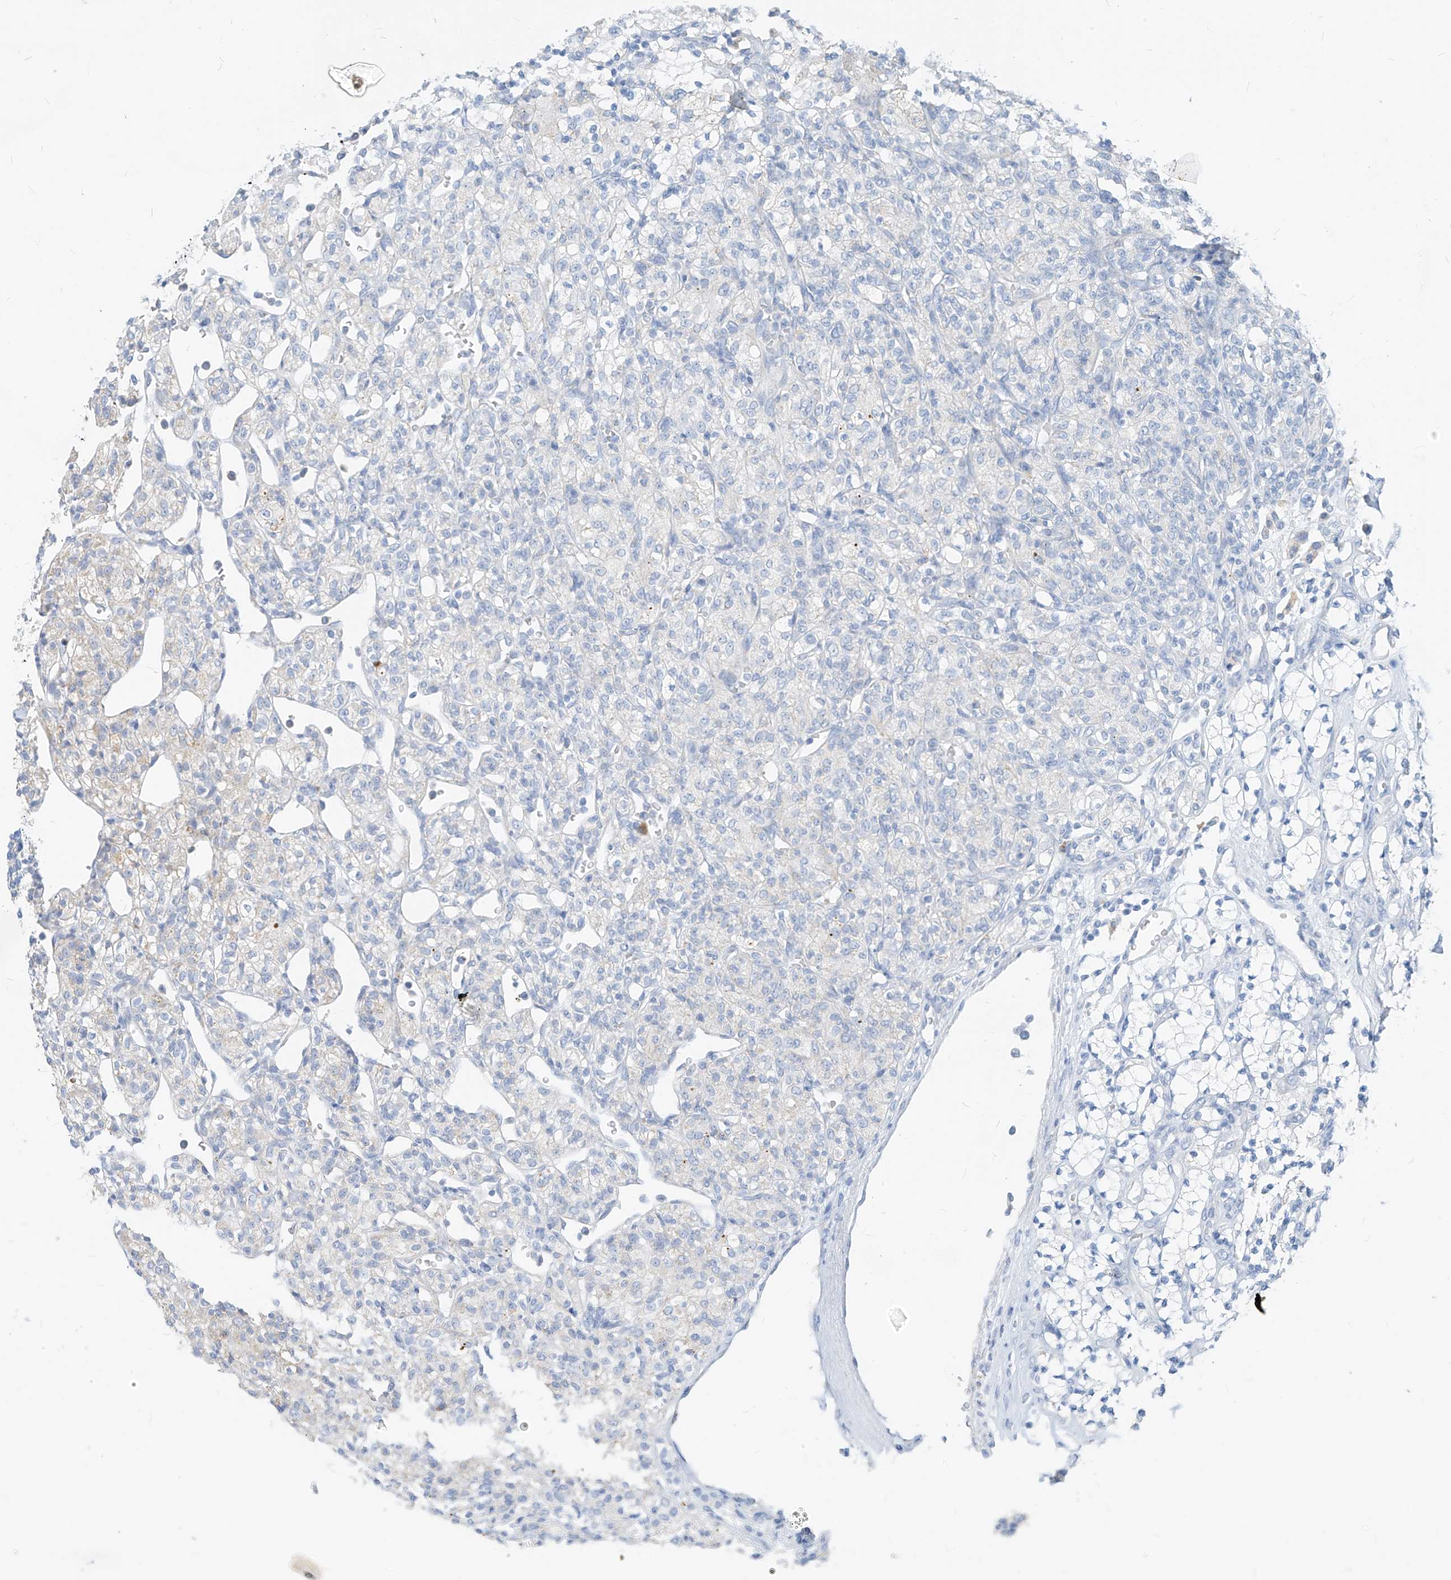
{"staining": {"intensity": "negative", "quantity": "none", "location": "none"}, "tissue": "renal cancer", "cell_type": "Tumor cells", "image_type": "cancer", "snomed": [{"axis": "morphology", "description": "Adenocarcinoma, NOS"}, {"axis": "topography", "description": "Kidney"}], "caption": "This image is of renal cancer stained with immunohistochemistry to label a protein in brown with the nuclei are counter-stained blue. There is no staining in tumor cells.", "gene": "ZNF404", "patient": {"sex": "male", "age": 77}}